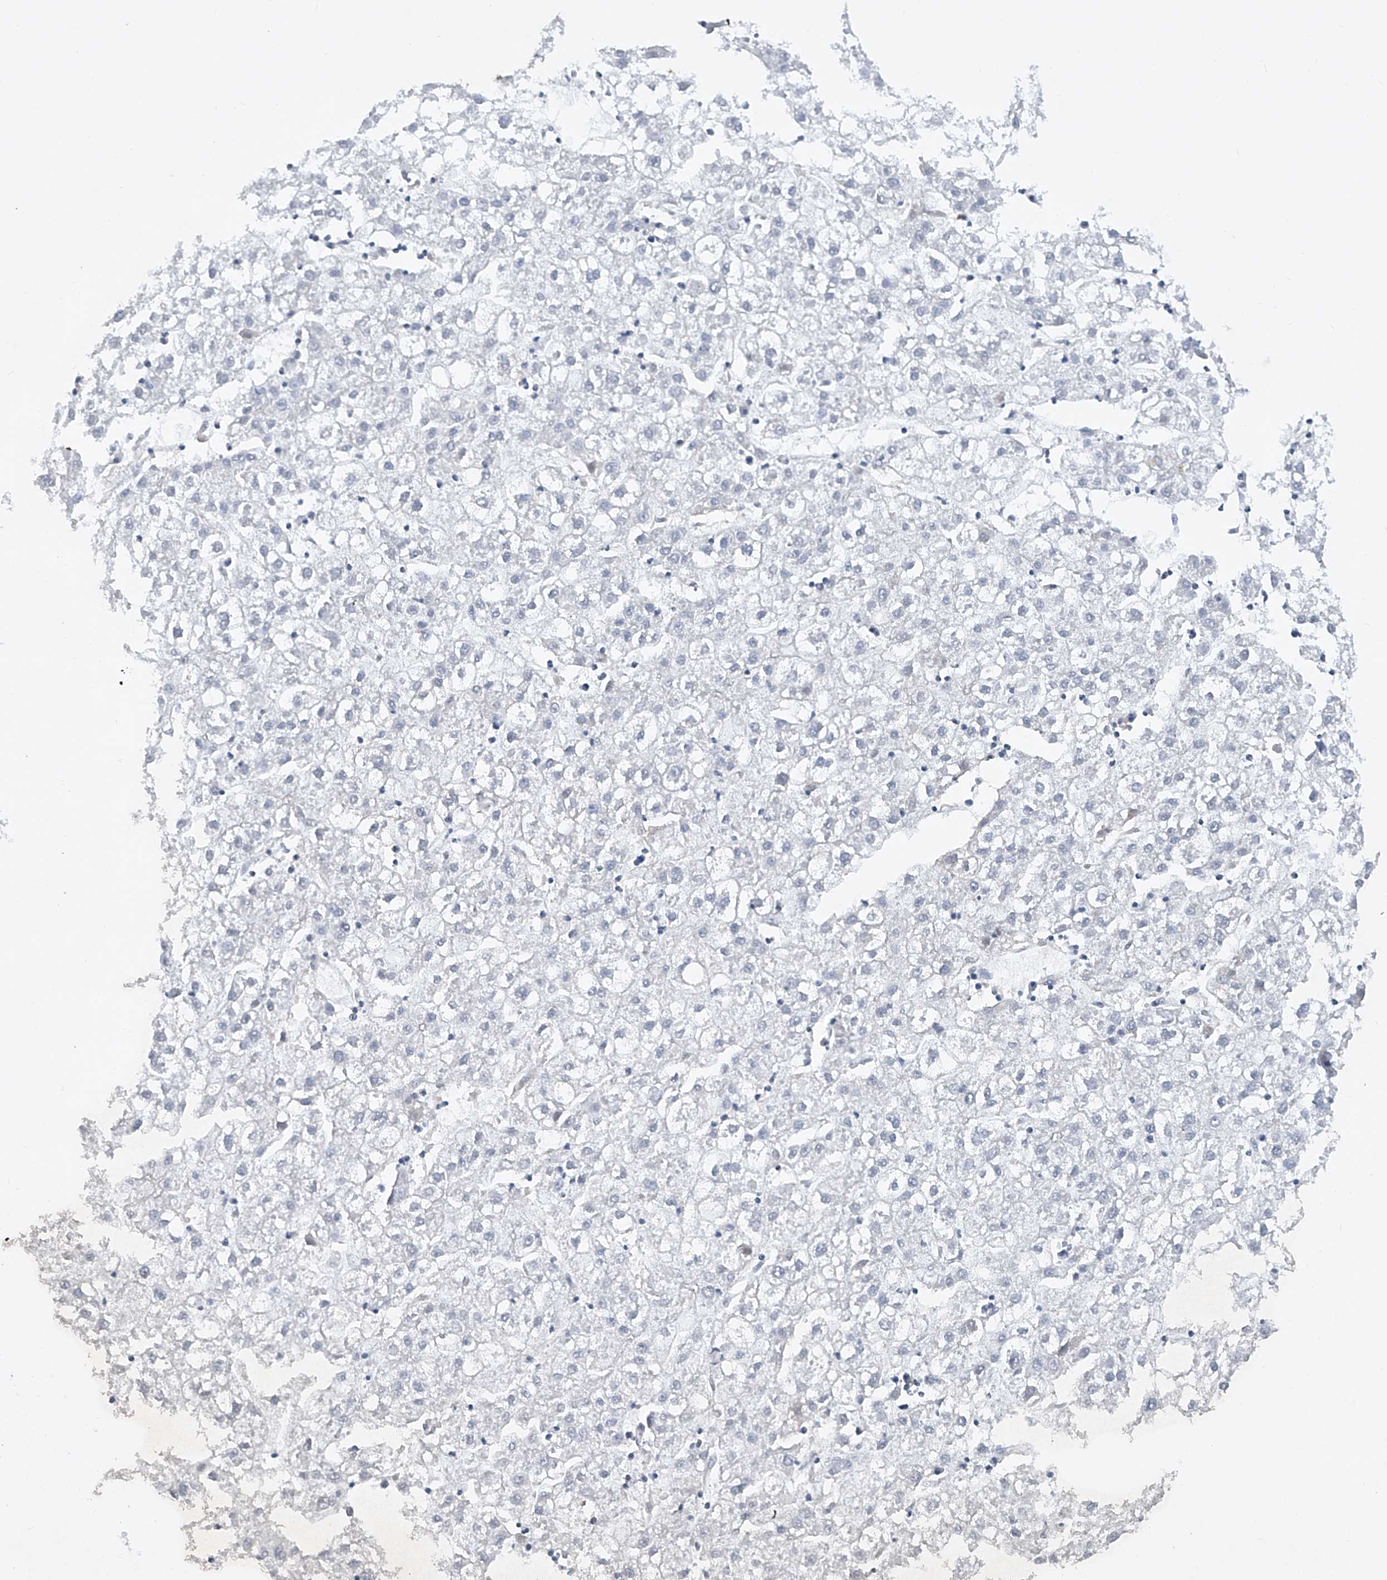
{"staining": {"intensity": "negative", "quantity": "none", "location": "none"}, "tissue": "liver cancer", "cell_type": "Tumor cells", "image_type": "cancer", "snomed": [{"axis": "morphology", "description": "Carcinoma, Hepatocellular, NOS"}, {"axis": "topography", "description": "Liver"}], "caption": "Human liver cancer (hepatocellular carcinoma) stained for a protein using IHC exhibits no expression in tumor cells.", "gene": "HAS3", "patient": {"sex": "male", "age": 72}}